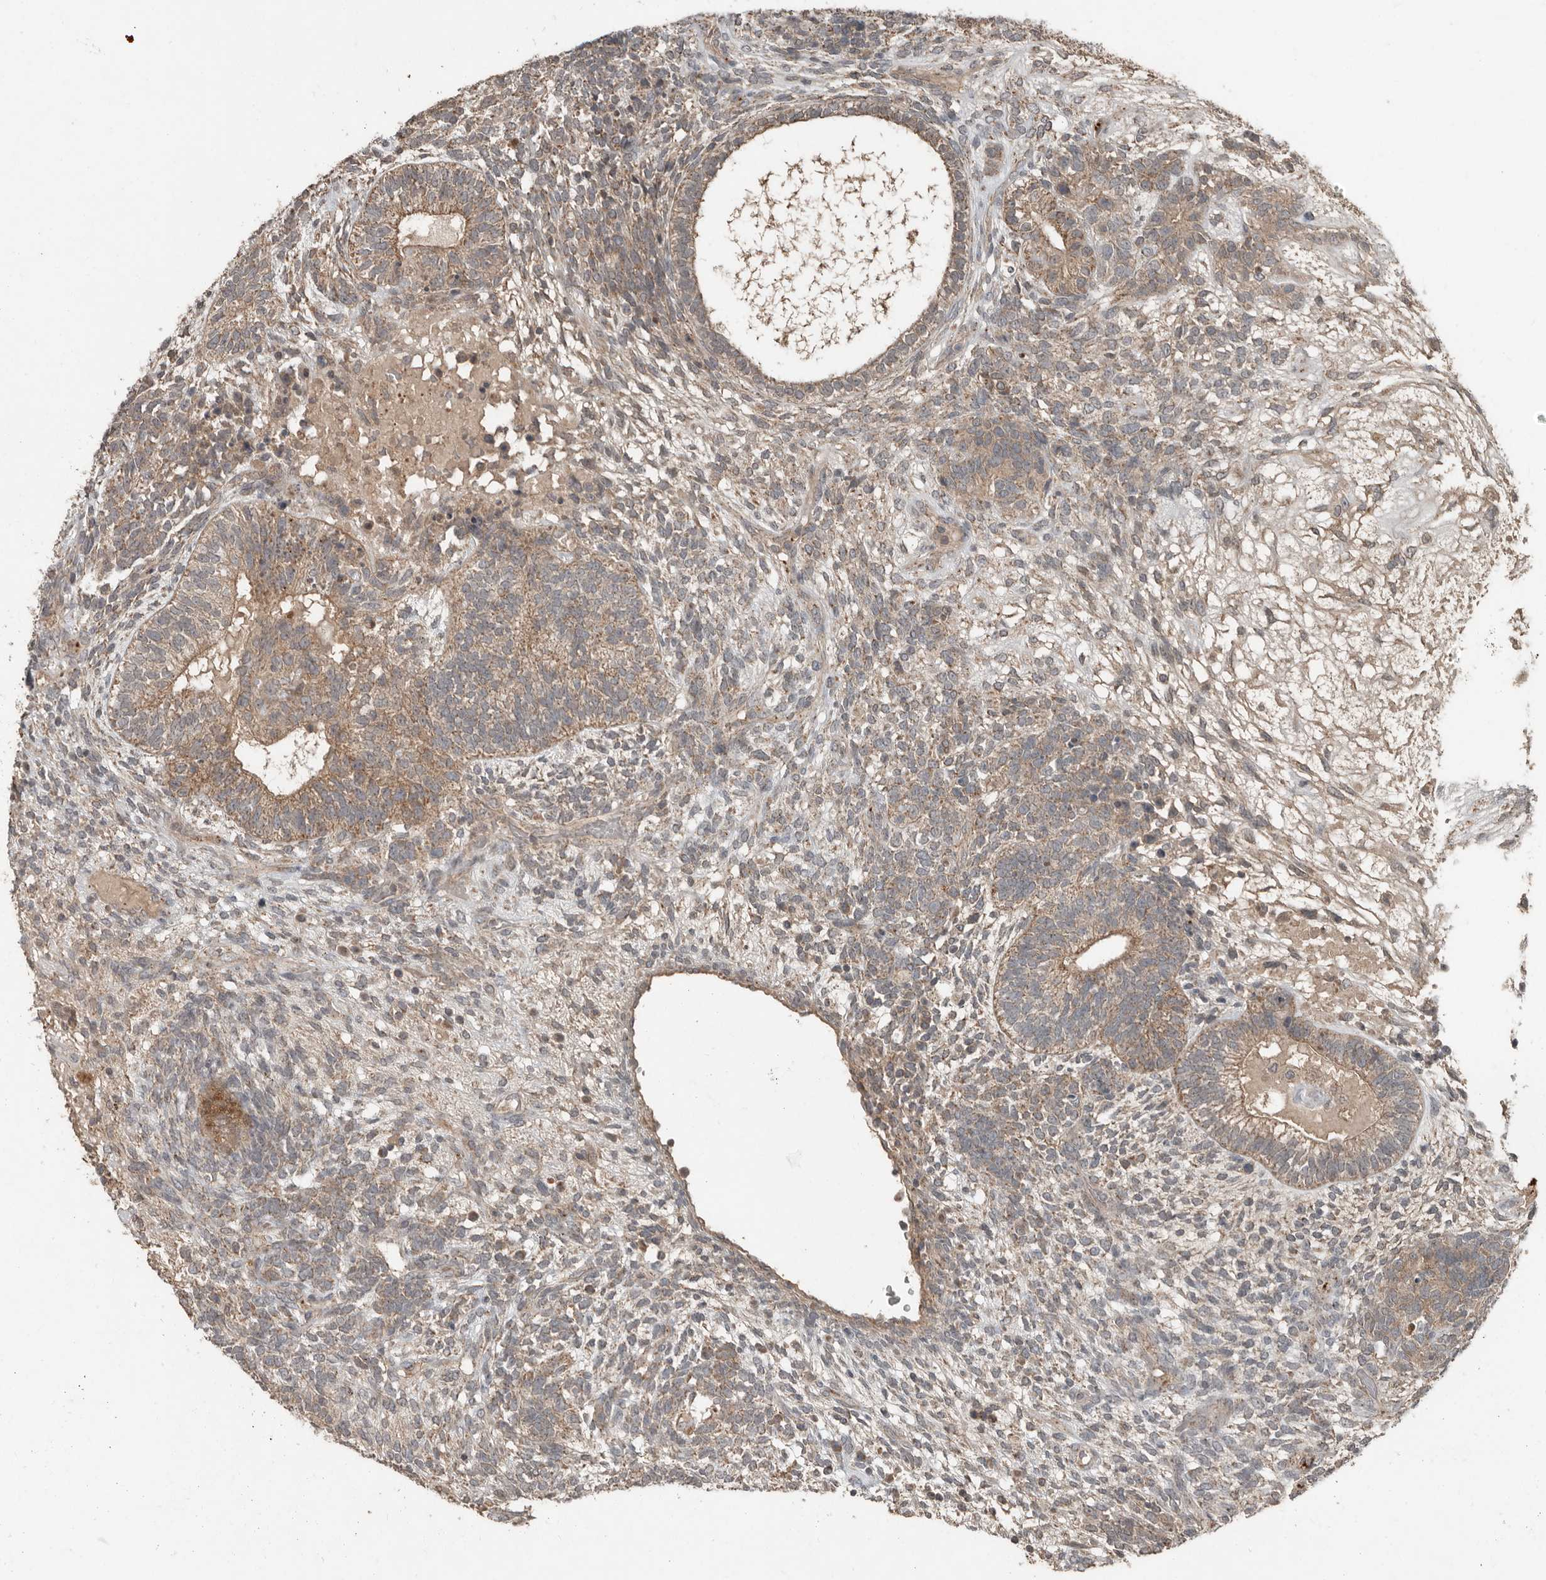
{"staining": {"intensity": "moderate", "quantity": ">75%", "location": "cytoplasmic/membranous"}, "tissue": "testis cancer", "cell_type": "Tumor cells", "image_type": "cancer", "snomed": [{"axis": "morphology", "description": "Seminoma, NOS"}, {"axis": "morphology", "description": "Carcinoma, Embryonal, NOS"}, {"axis": "topography", "description": "Testis"}], "caption": "The micrograph reveals staining of seminoma (testis), revealing moderate cytoplasmic/membranous protein expression (brown color) within tumor cells.", "gene": "SLC6A7", "patient": {"sex": "male", "age": 28}}